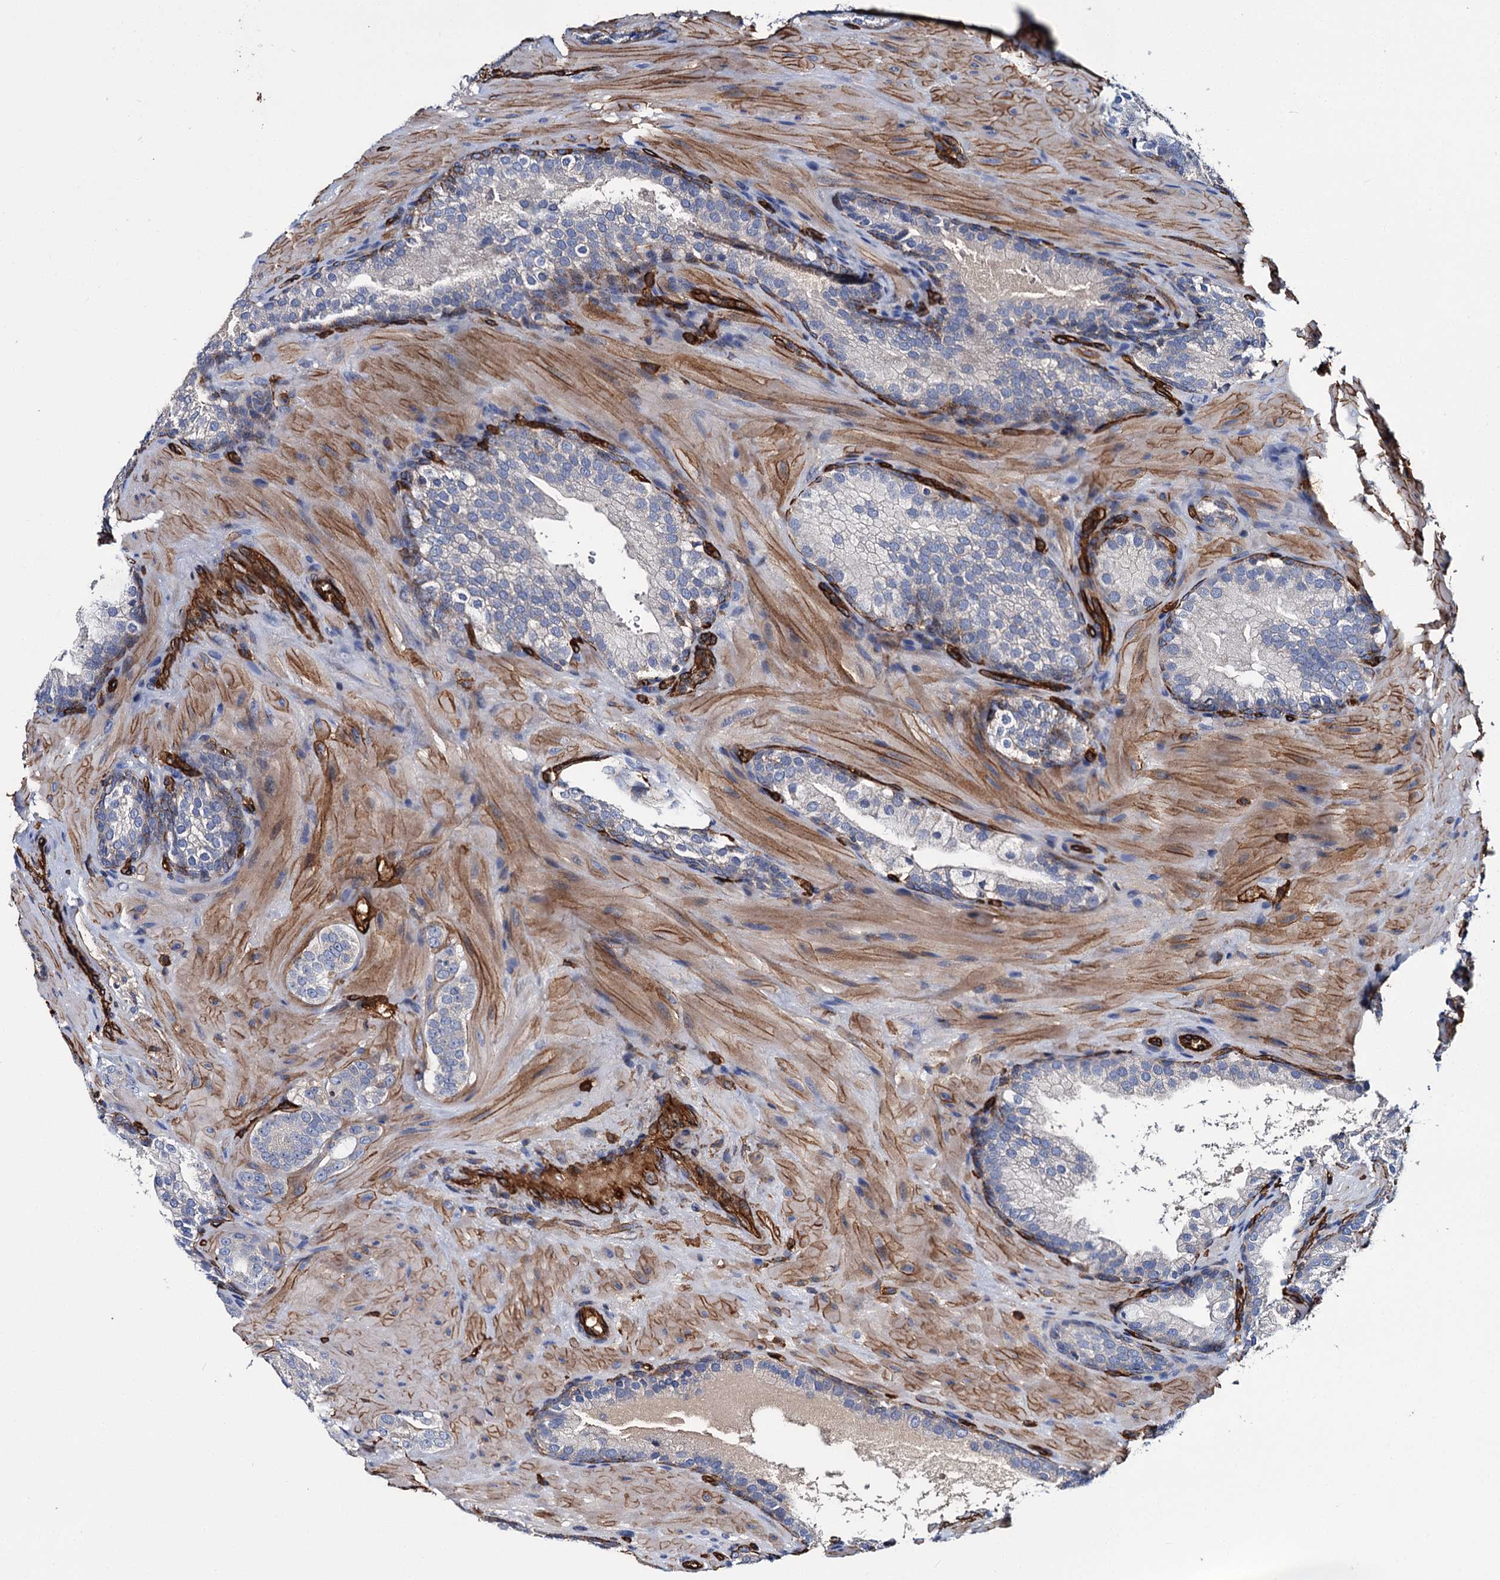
{"staining": {"intensity": "negative", "quantity": "none", "location": "none"}, "tissue": "prostate cancer", "cell_type": "Tumor cells", "image_type": "cancer", "snomed": [{"axis": "morphology", "description": "Adenocarcinoma, High grade"}, {"axis": "topography", "description": "Prostate"}], "caption": "The micrograph shows no significant positivity in tumor cells of prostate cancer. Nuclei are stained in blue.", "gene": "CACNA1C", "patient": {"sex": "male", "age": 60}}